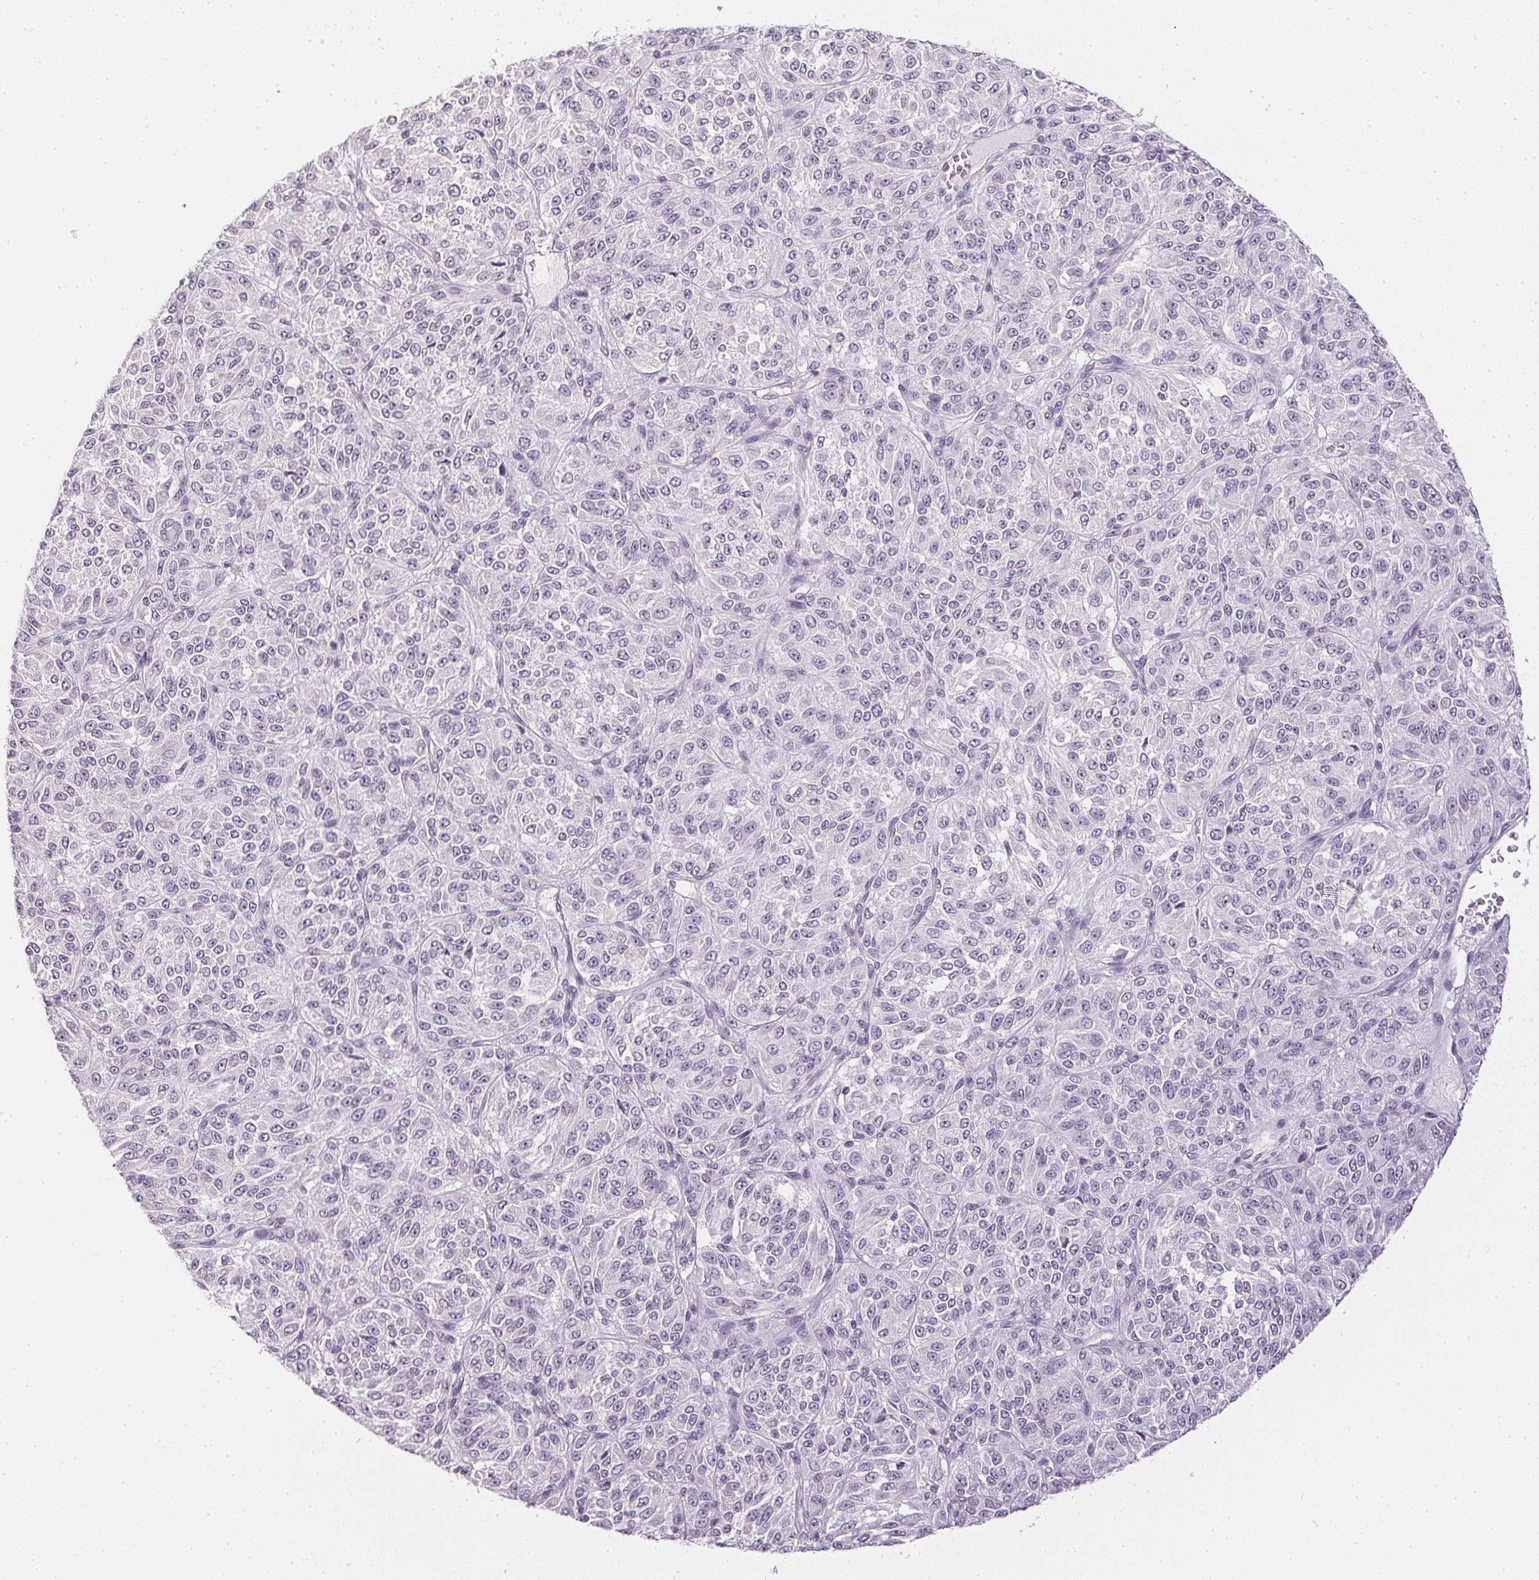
{"staining": {"intensity": "negative", "quantity": "none", "location": "none"}, "tissue": "melanoma", "cell_type": "Tumor cells", "image_type": "cancer", "snomed": [{"axis": "morphology", "description": "Malignant melanoma, Metastatic site"}, {"axis": "topography", "description": "Brain"}], "caption": "This is an immunohistochemistry (IHC) image of human malignant melanoma (metastatic site). There is no positivity in tumor cells.", "gene": "PPY", "patient": {"sex": "female", "age": 56}}